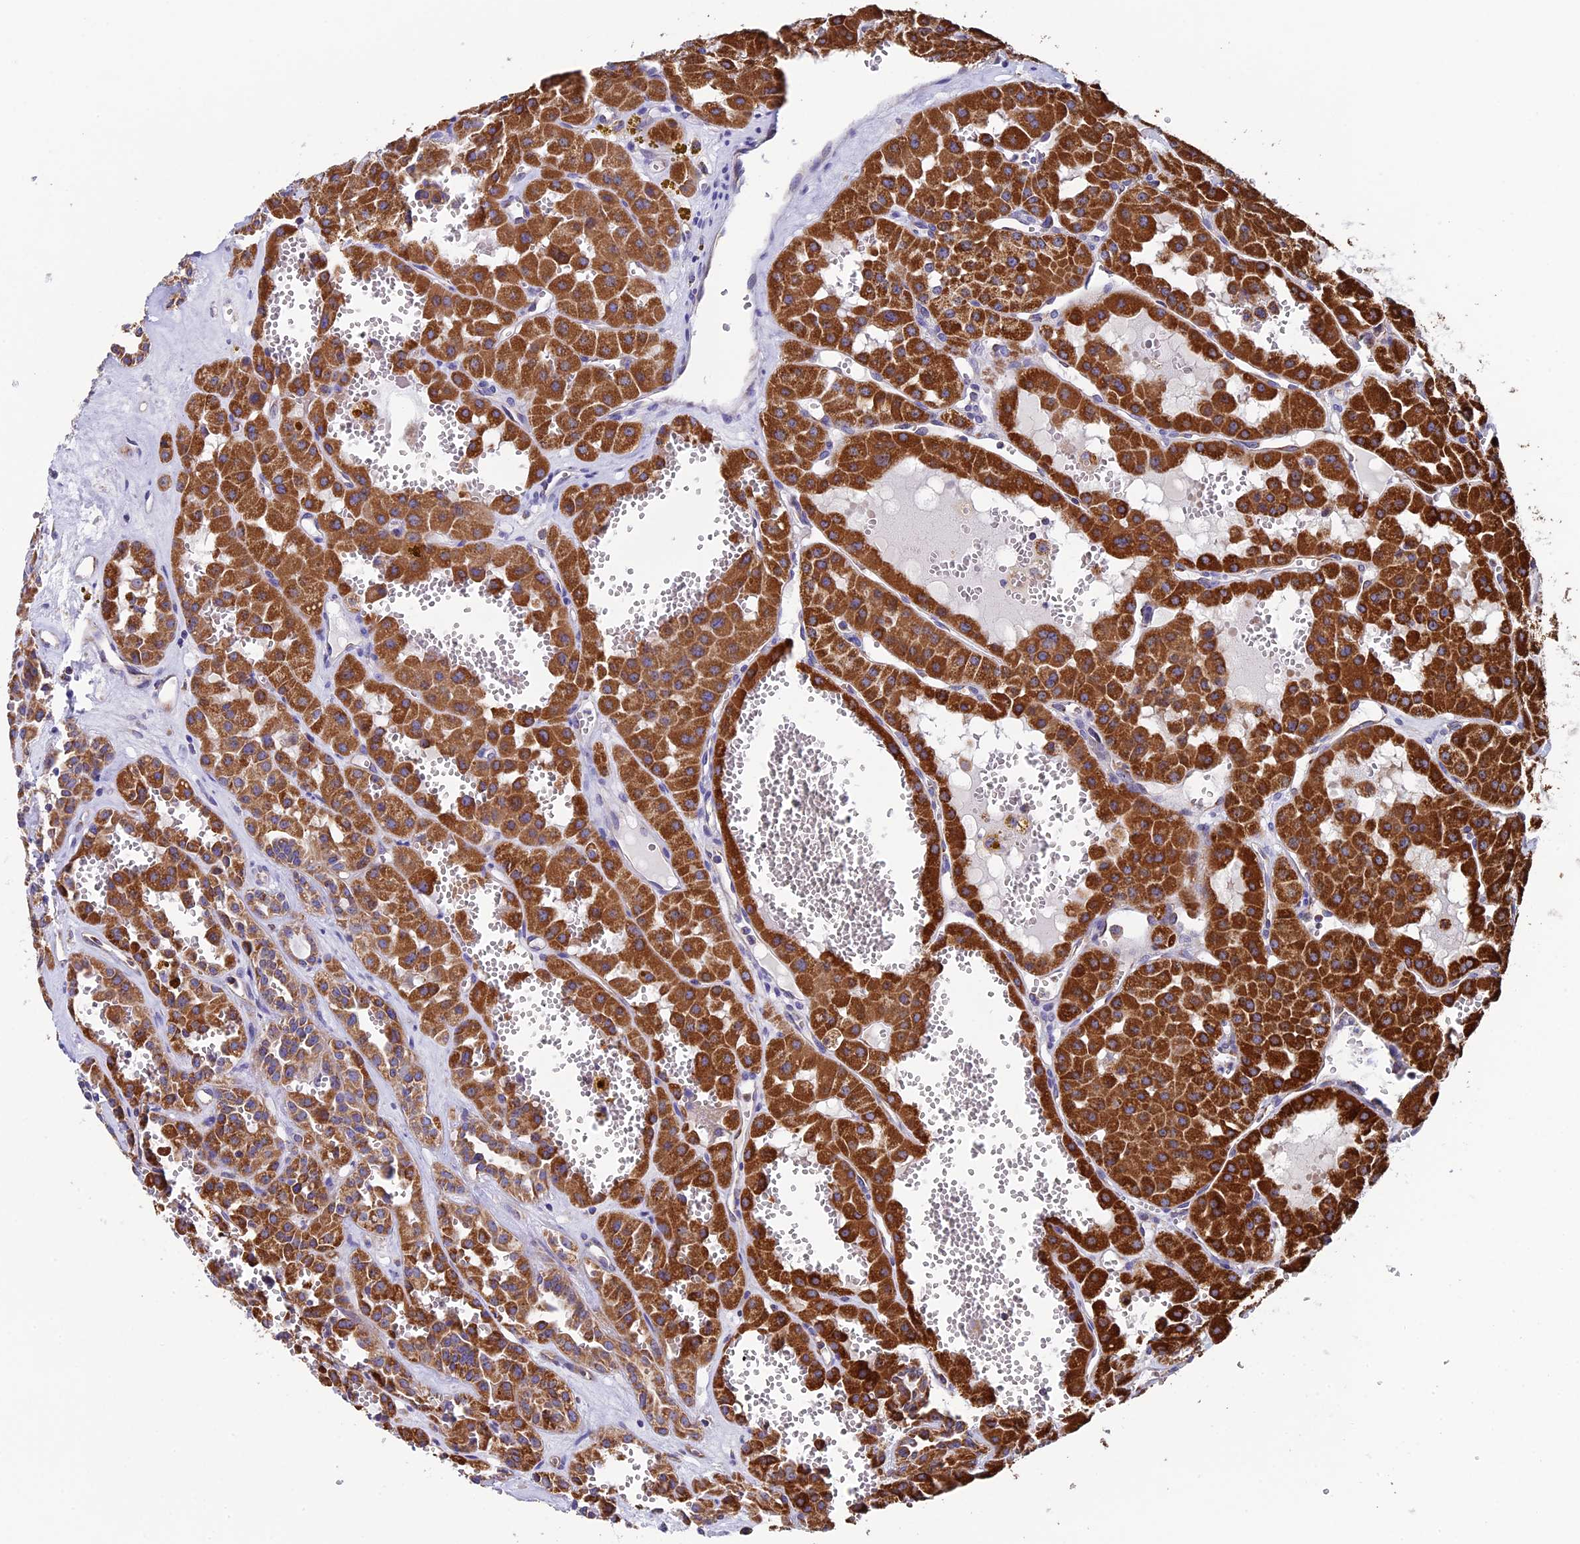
{"staining": {"intensity": "strong", "quantity": ">75%", "location": "cytoplasmic/membranous"}, "tissue": "renal cancer", "cell_type": "Tumor cells", "image_type": "cancer", "snomed": [{"axis": "morphology", "description": "Carcinoma, NOS"}, {"axis": "topography", "description": "Kidney"}], "caption": "Tumor cells display high levels of strong cytoplasmic/membranous positivity in about >75% of cells in renal carcinoma. The staining was performed using DAB, with brown indicating positive protein expression. Nuclei are stained blue with hematoxylin.", "gene": "SLC9A5", "patient": {"sex": "female", "age": 75}}